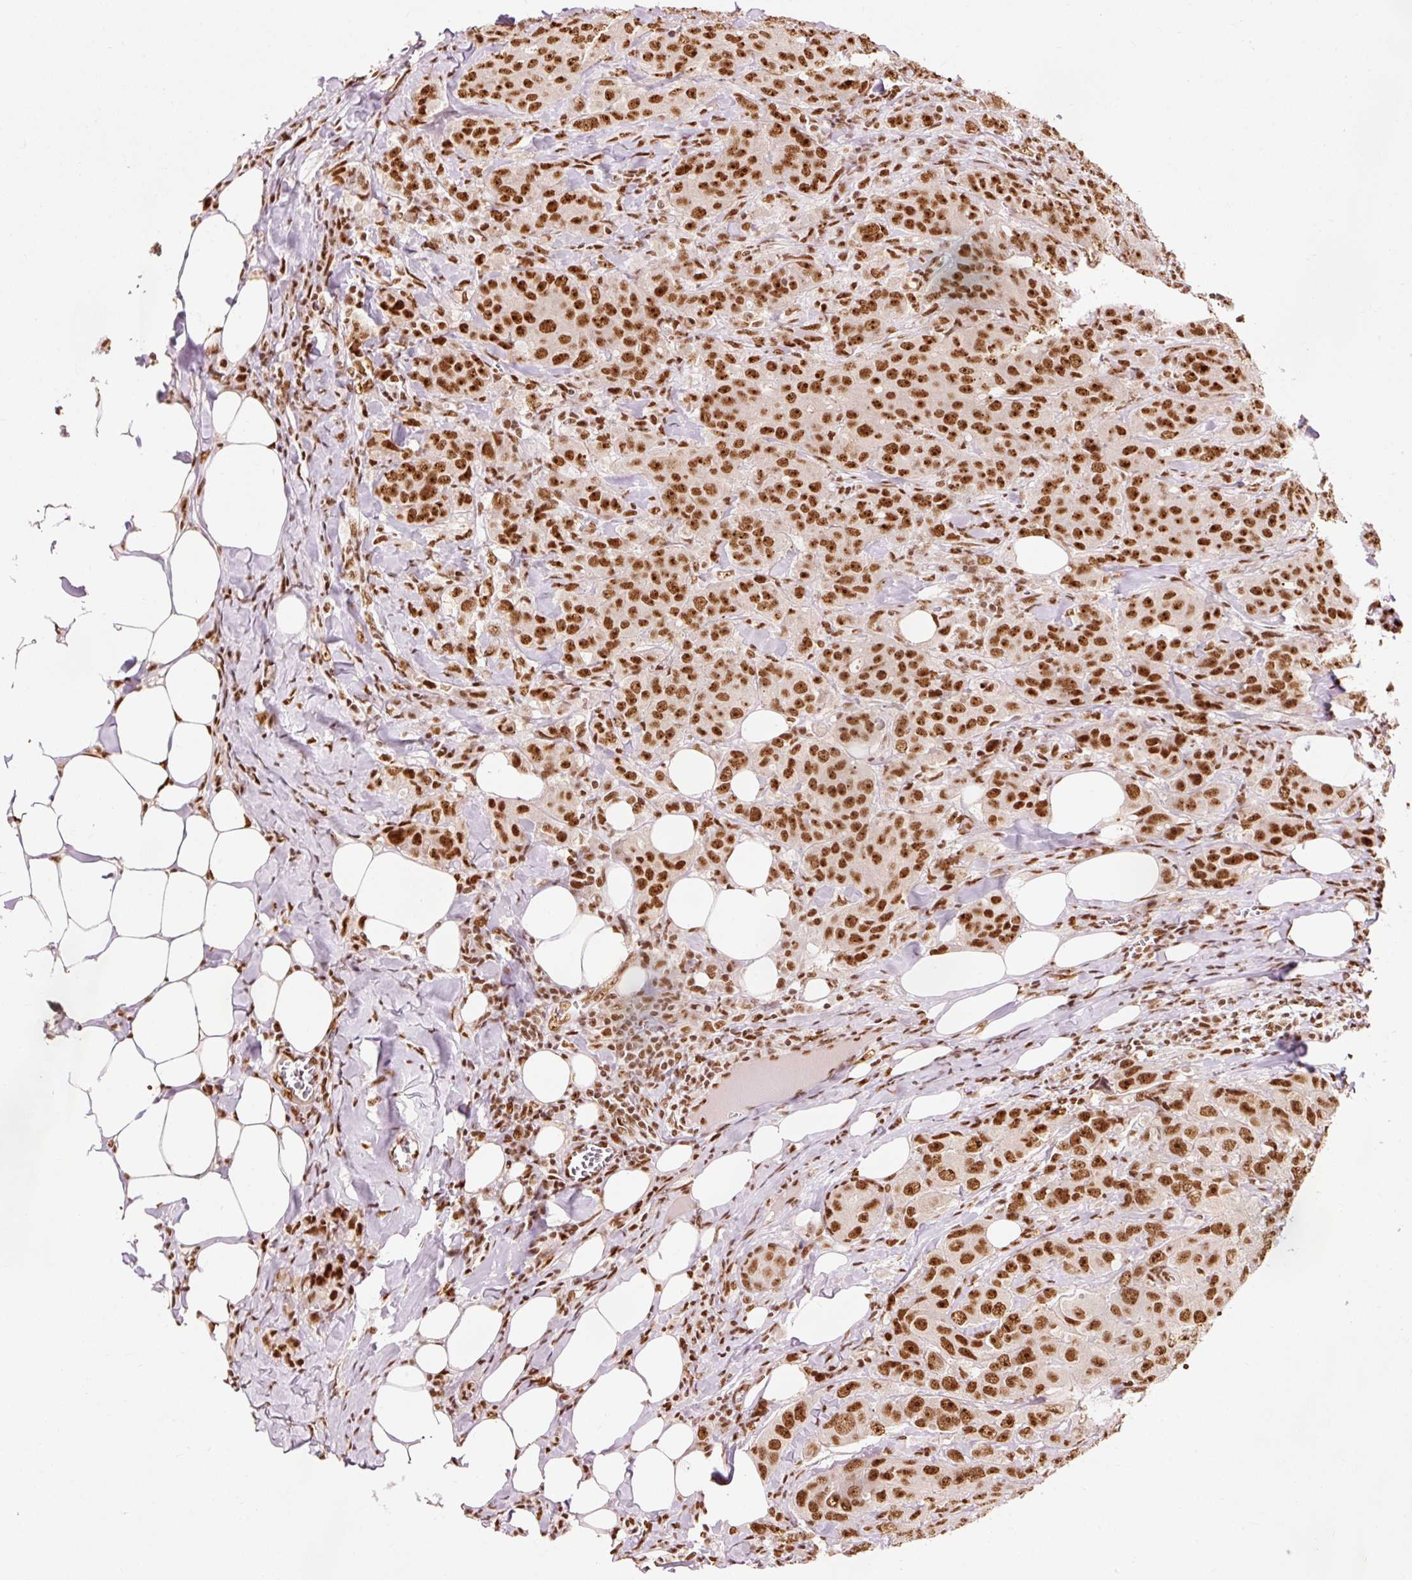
{"staining": {"intensity": "strong", "quantity": ">75%", "location": "nuclear"}, "tissue": "breast cancer", "cell_type": "Tumor cells", "image_type": "cancer", "snomed": [{"axis": "morphology", "description": "Duct carcinoma"}, {"axis": "topography", "description": "Breast"}], "caption": "A photomicrograph showing strong nuclear expression in about >75% of tumor cells in breast cancer (intraductal carcinoma), as visualized by brown immunohistochemical staining.", "gene": "ZBTB44", "patient": {"sex": "female", "age": 43}}